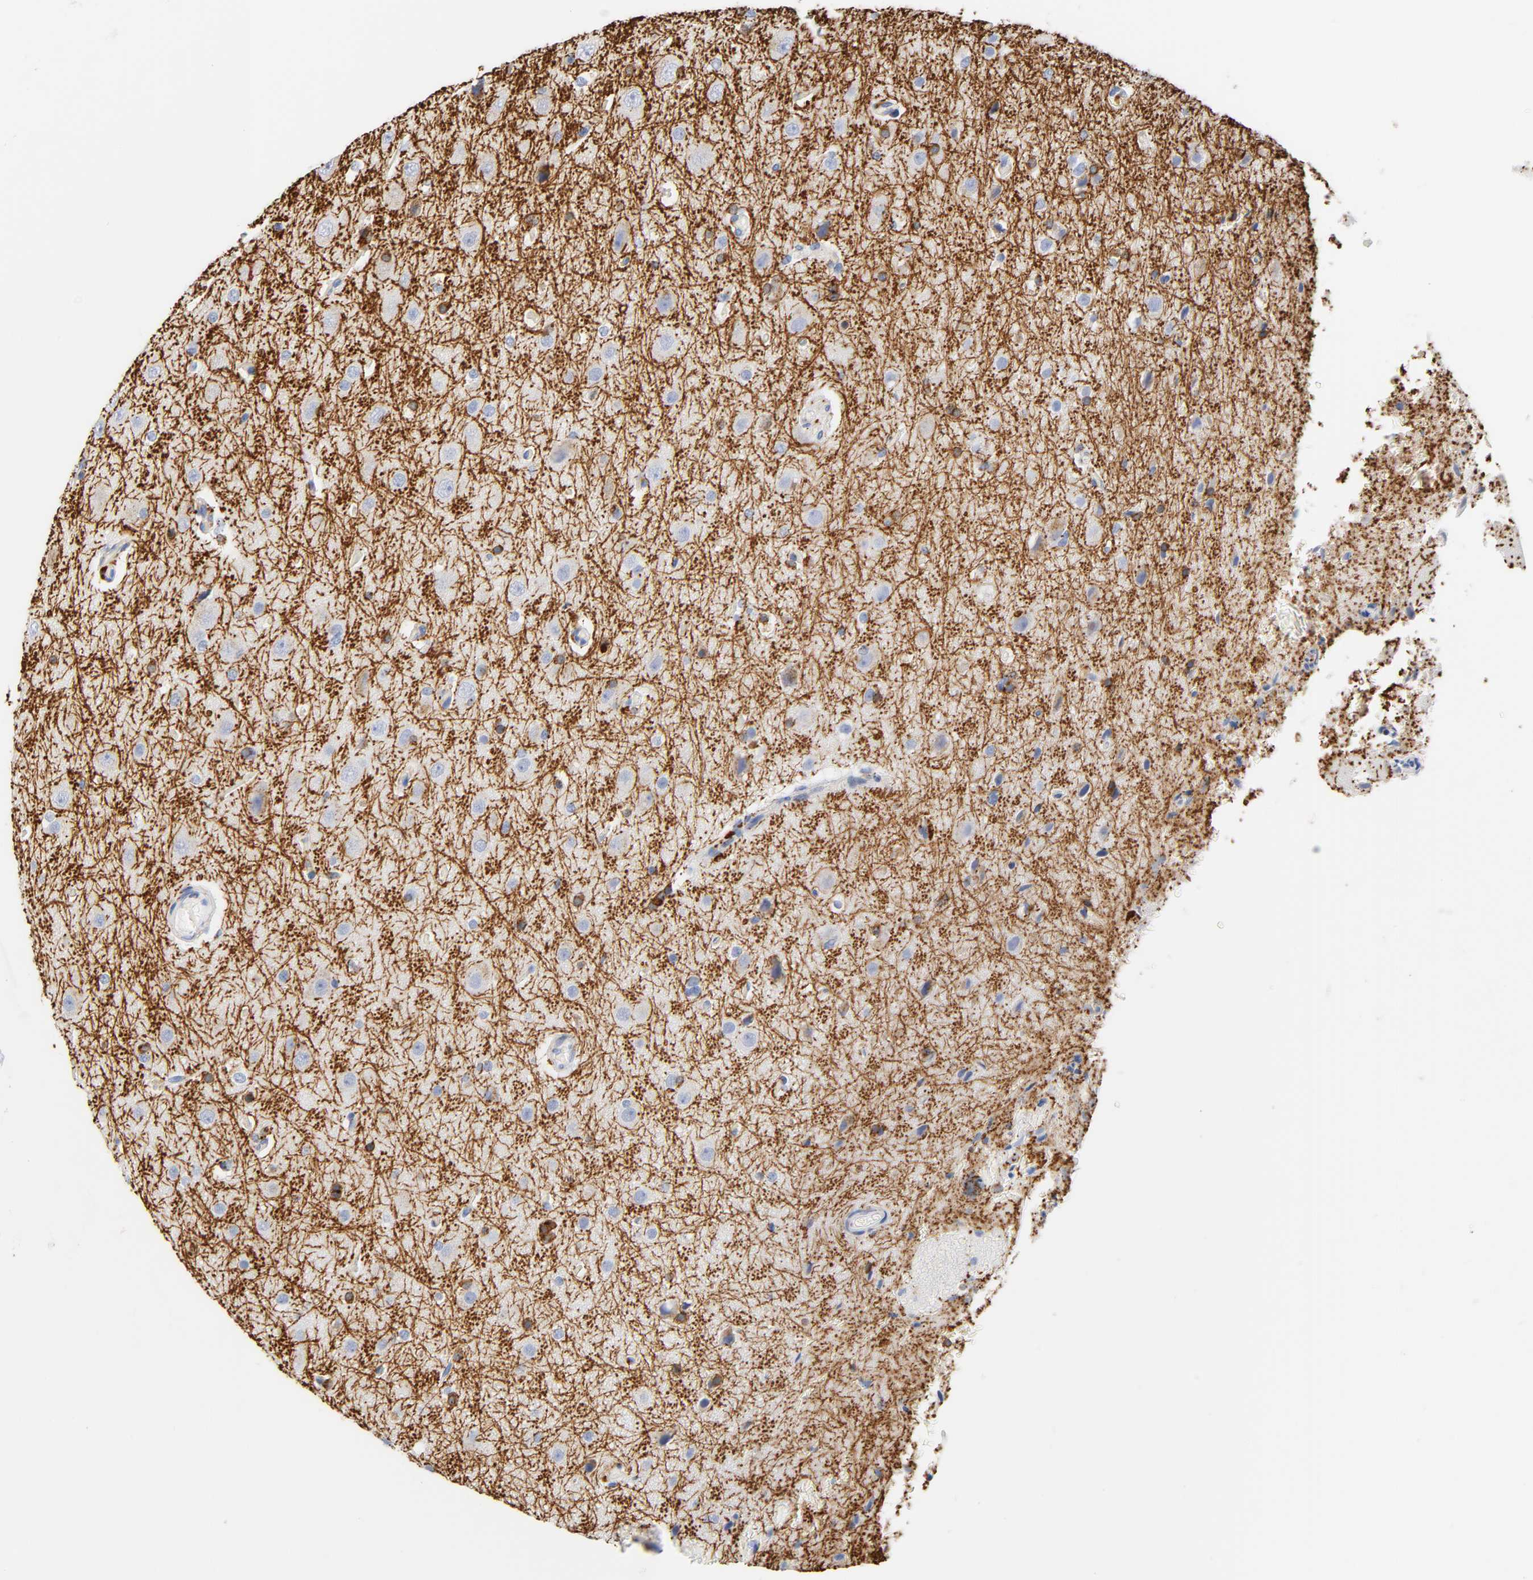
{"staining": {"intensity": "moderate", "quantity": "<25%", "location": "cytoplasmic/membranous"}, "tissue": "glioma", "cell_type": "Tumor cells", "image_type": "cancer", "snomed": [{"axis": "morphology", "description": "Glioma, malignant, Low grade"}, {"axis": "topography", "description": "Cerebral cortex"}], "caption": "A high-resolution photomicrograph shows IHC staining of glioma, which shows moderate cytoplasmic/membranous positivity in approximately <25% of tumor cells. The protein is stained brown, and the nuclei are stained in blue (DAB IHC with brightfield microscopy, high magnification).", "gene": "PLP1", "patient": {"sex": "female", "age": 47}}